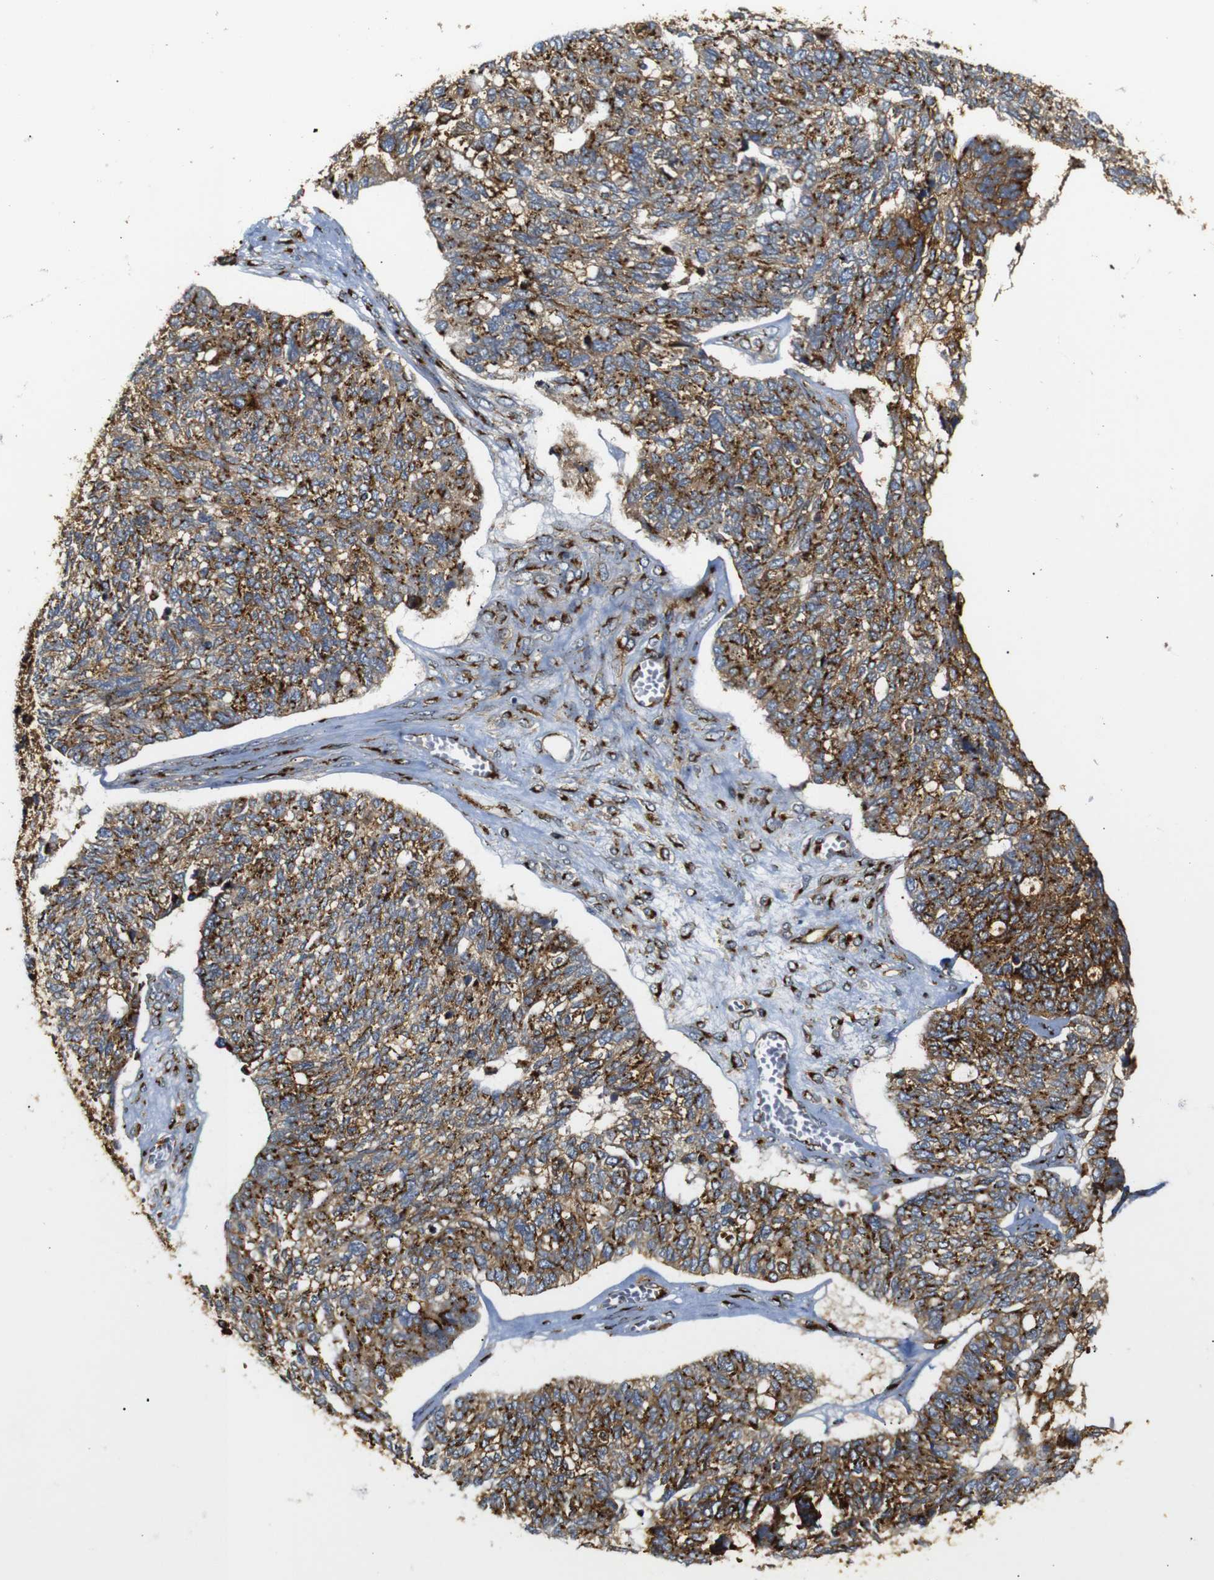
{"staining": {"intensity": "strong", "quantity": ">75%", "location": "cytoplasmic/membranous"}, "tissue": "ovarian cancer", "cell_type": "Tumor cells", "image_type": "cancer", "snomed": [{"axis": "morphology", "description": "Cystadenocarcinoma, serous, NOS"}, {"axis": "topography", "description": "Ovary"}], "caption": "Ovarian cancer stained with a brown dye exhibits strong cytoplasmic/membranous positive expression in approximately >75% of tumor cells.", "gene": "TGOLN2", "patient": {"sex": "female", "age": 79}}